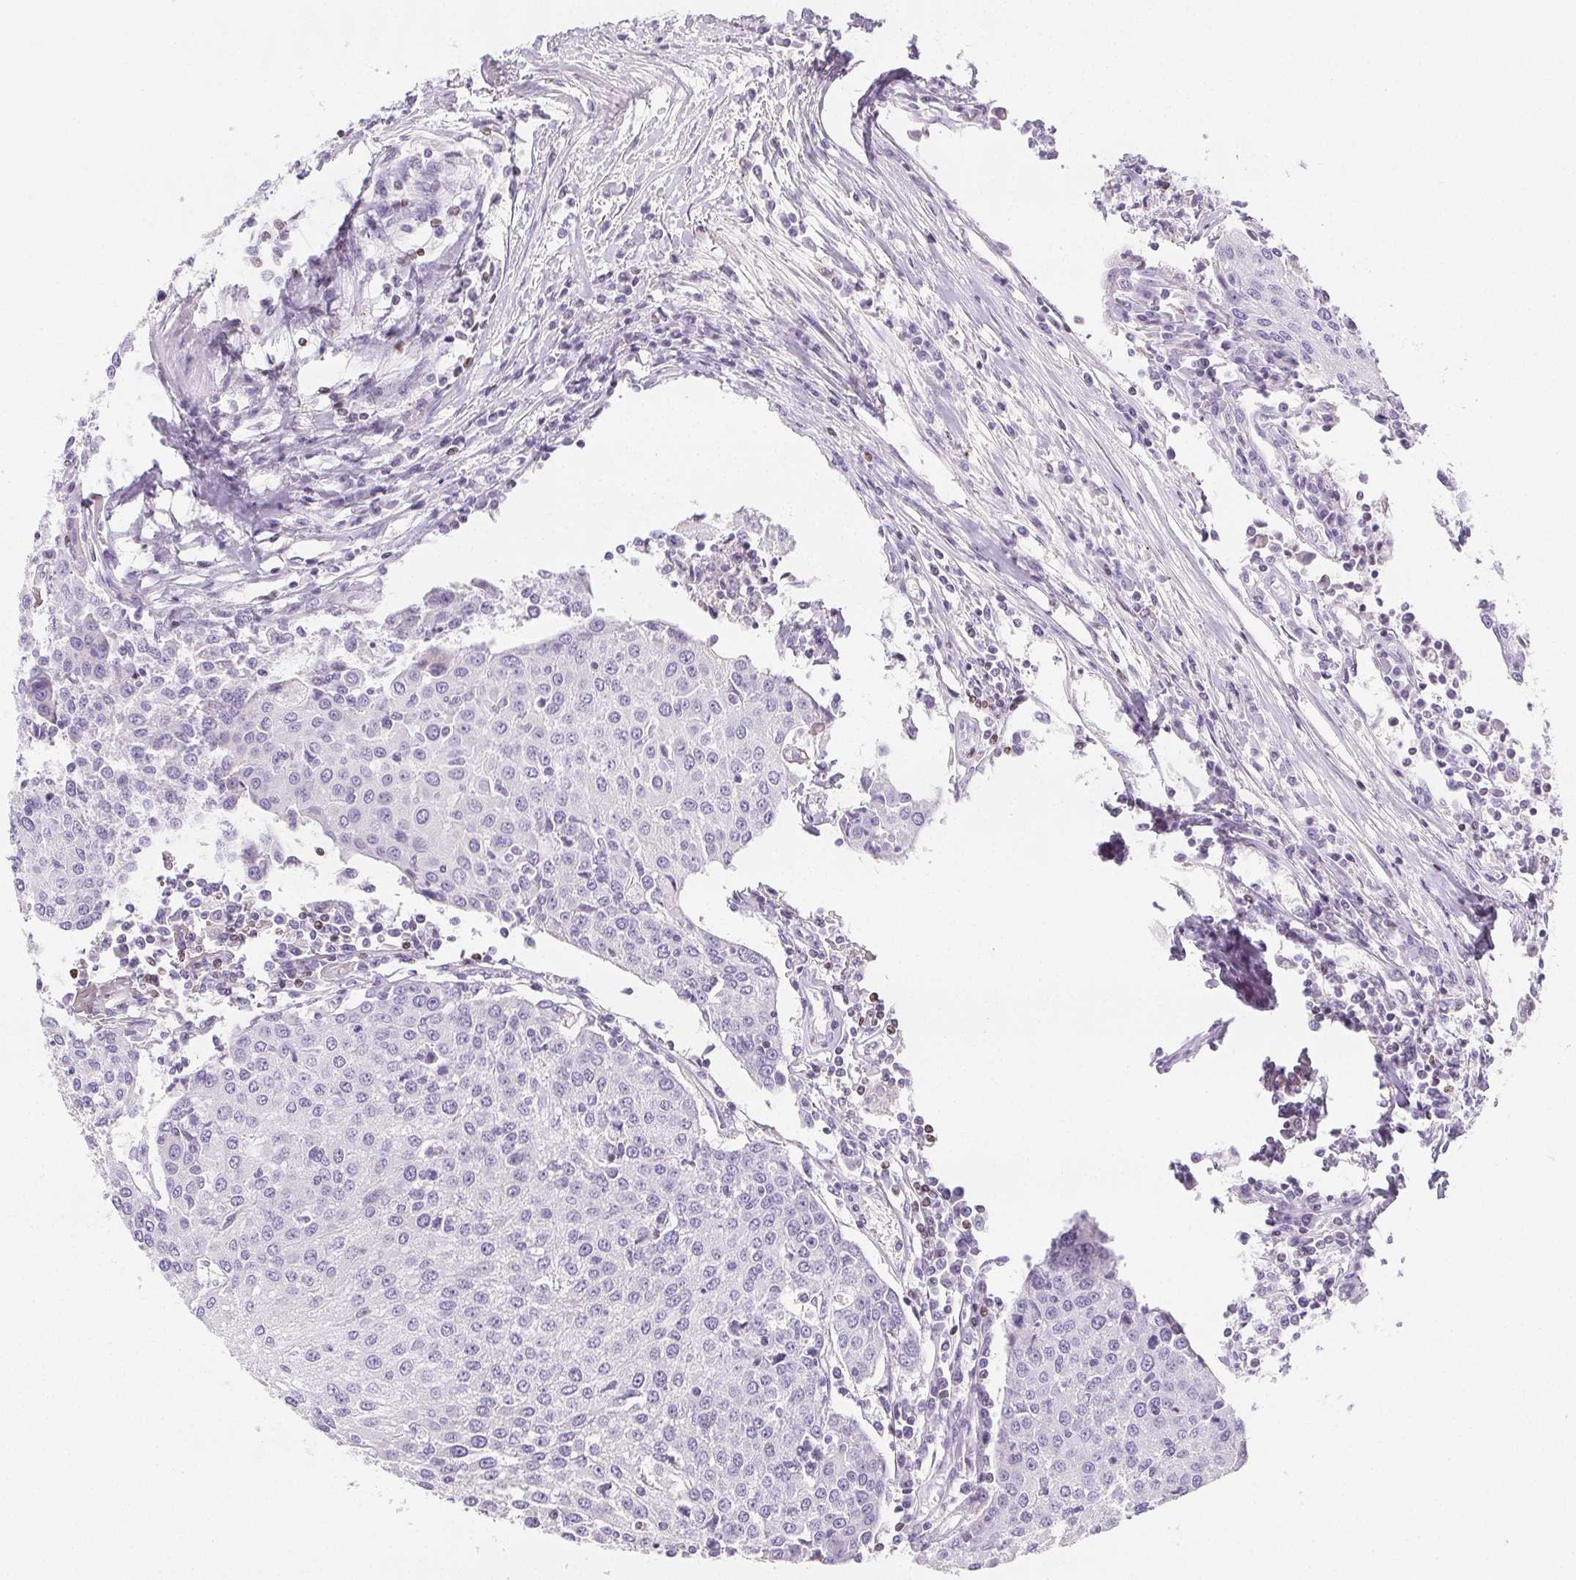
{"staining": {"intensity": "negative", "quantity": "none", "location": "none"}, "tissue": "urothelial cancer", "cell_type": "Tumor cells", "image_type": "cancer", "snomed": [{"axis": "morphology", "description": "Urothelial carcinoma, High grade"}, {"axis": "topography", "description": "Urinary bladder"}], "caption": "Urothelial cancer was stained to show a protein in brown. There is no significant positivity in tumor cells.", "gene": "BEND2", "patient": {"sex": "female", "age": 85}}